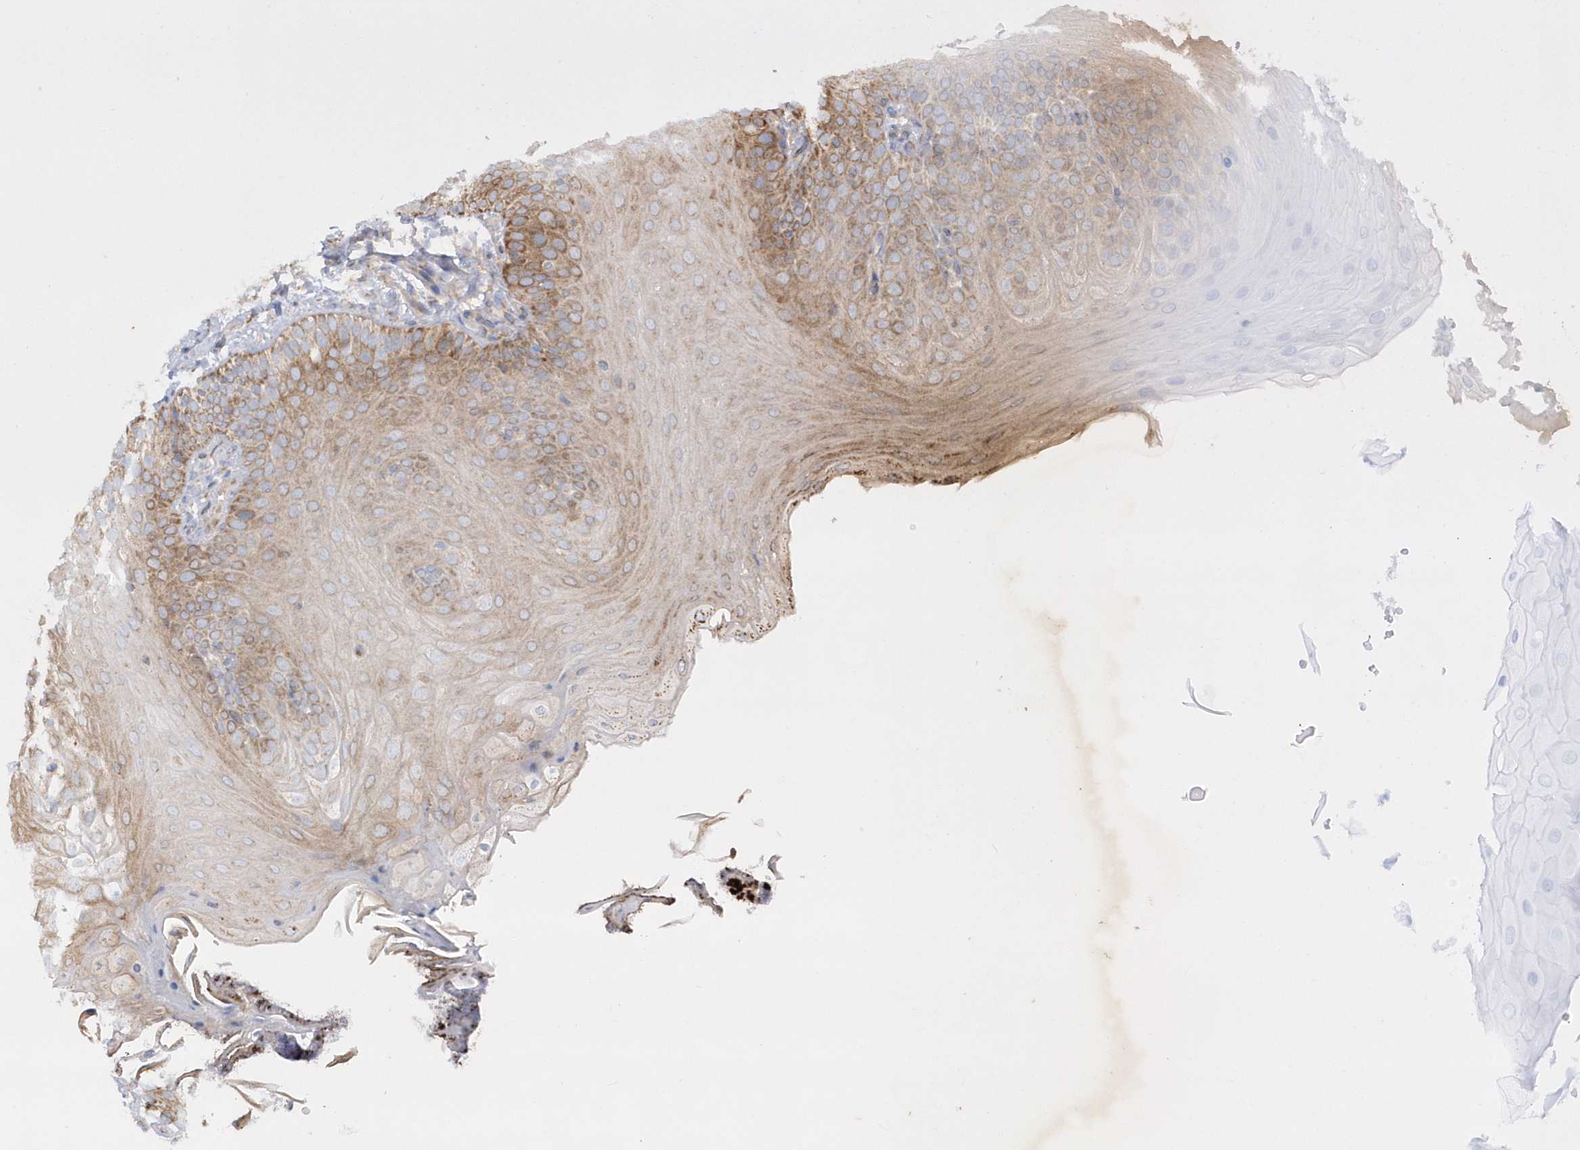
{"staining": {"intensity": "moderate", "quantity": ">75%", "location": "cytoplasmic/membranous"}, "tissue": "oral mucosa", "cell_type": "Squamous epithelial cells", "image_type": "normal", "snomed": [{"axis": "morphology", "description": "Normal tissue, NOS"}, {"axis": "topography", "description": "Oral tissue"}], "caption": "Immunohistochemical staining of normal oral mucosa demonstrates >75% levels of moderate cytoplasmic/membranous protein positivity in about >75% of squamous epithelial cells. Immunohistochemistry stains the protein in brown and the nuclei are stained blue.", "gene": "SH3BP2", "patient": {"sex": "female", "age": 68}}